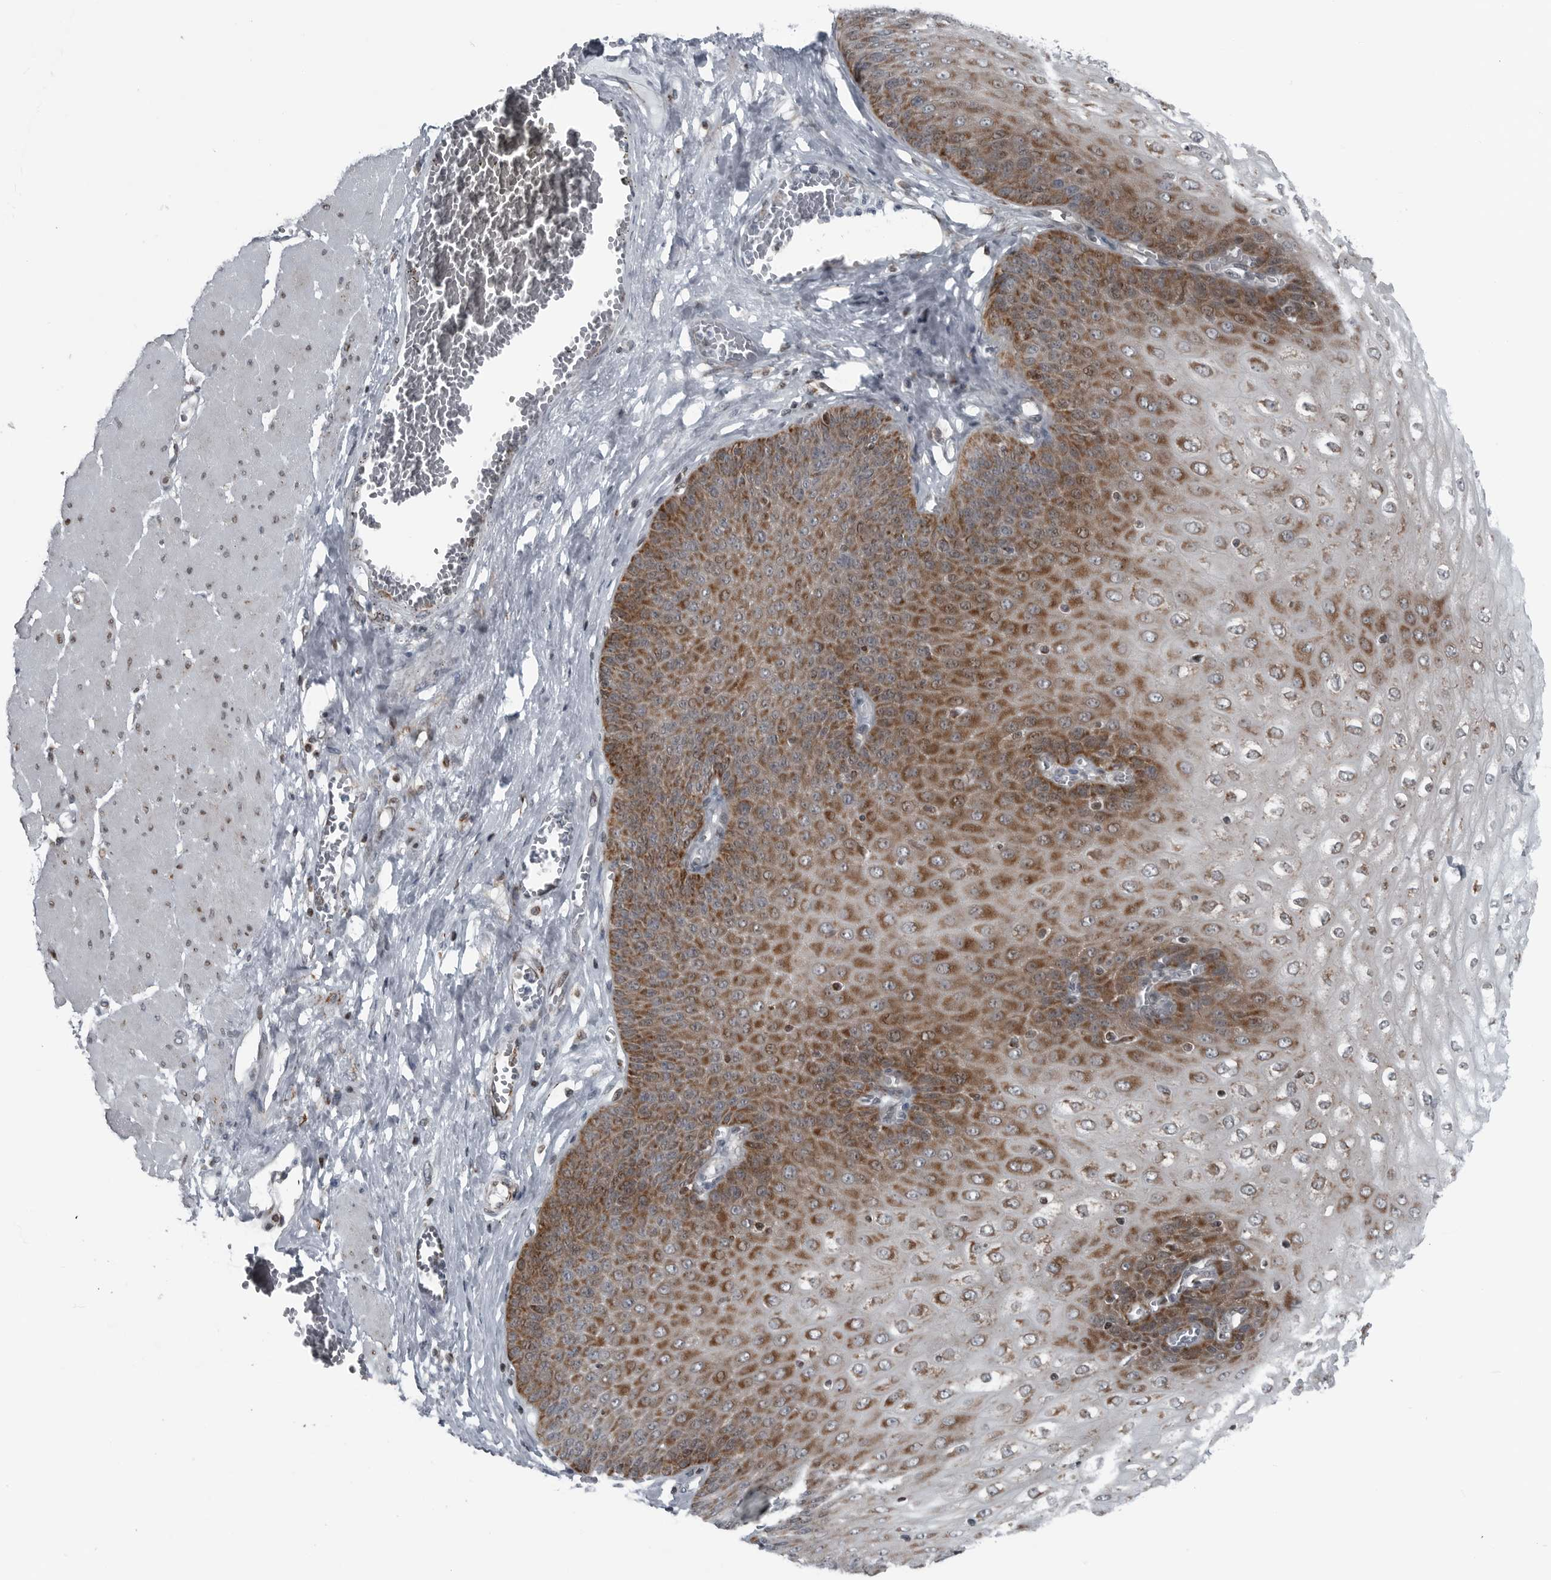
{"staining": {"intensity": "moderate", "quantity": ">75%", "location": "cytoplasmic/membranous"}, "tissue": "esophagus", "cell_type": "Squamous epithelial cells", "image_type": "normal", "snomed": [{"axis": "morphology", "description": "Normal tissue, NOS"}, {"axis": "topography", "description": "Esophagus"}], "caption": "Moderate cytoplasmic/membranous positivity is appreciated in approximately >75% of squamous epithelial cells in benign esophagus.", "gene": "GAK", "patient": {"sex": "male", "age": 60}}